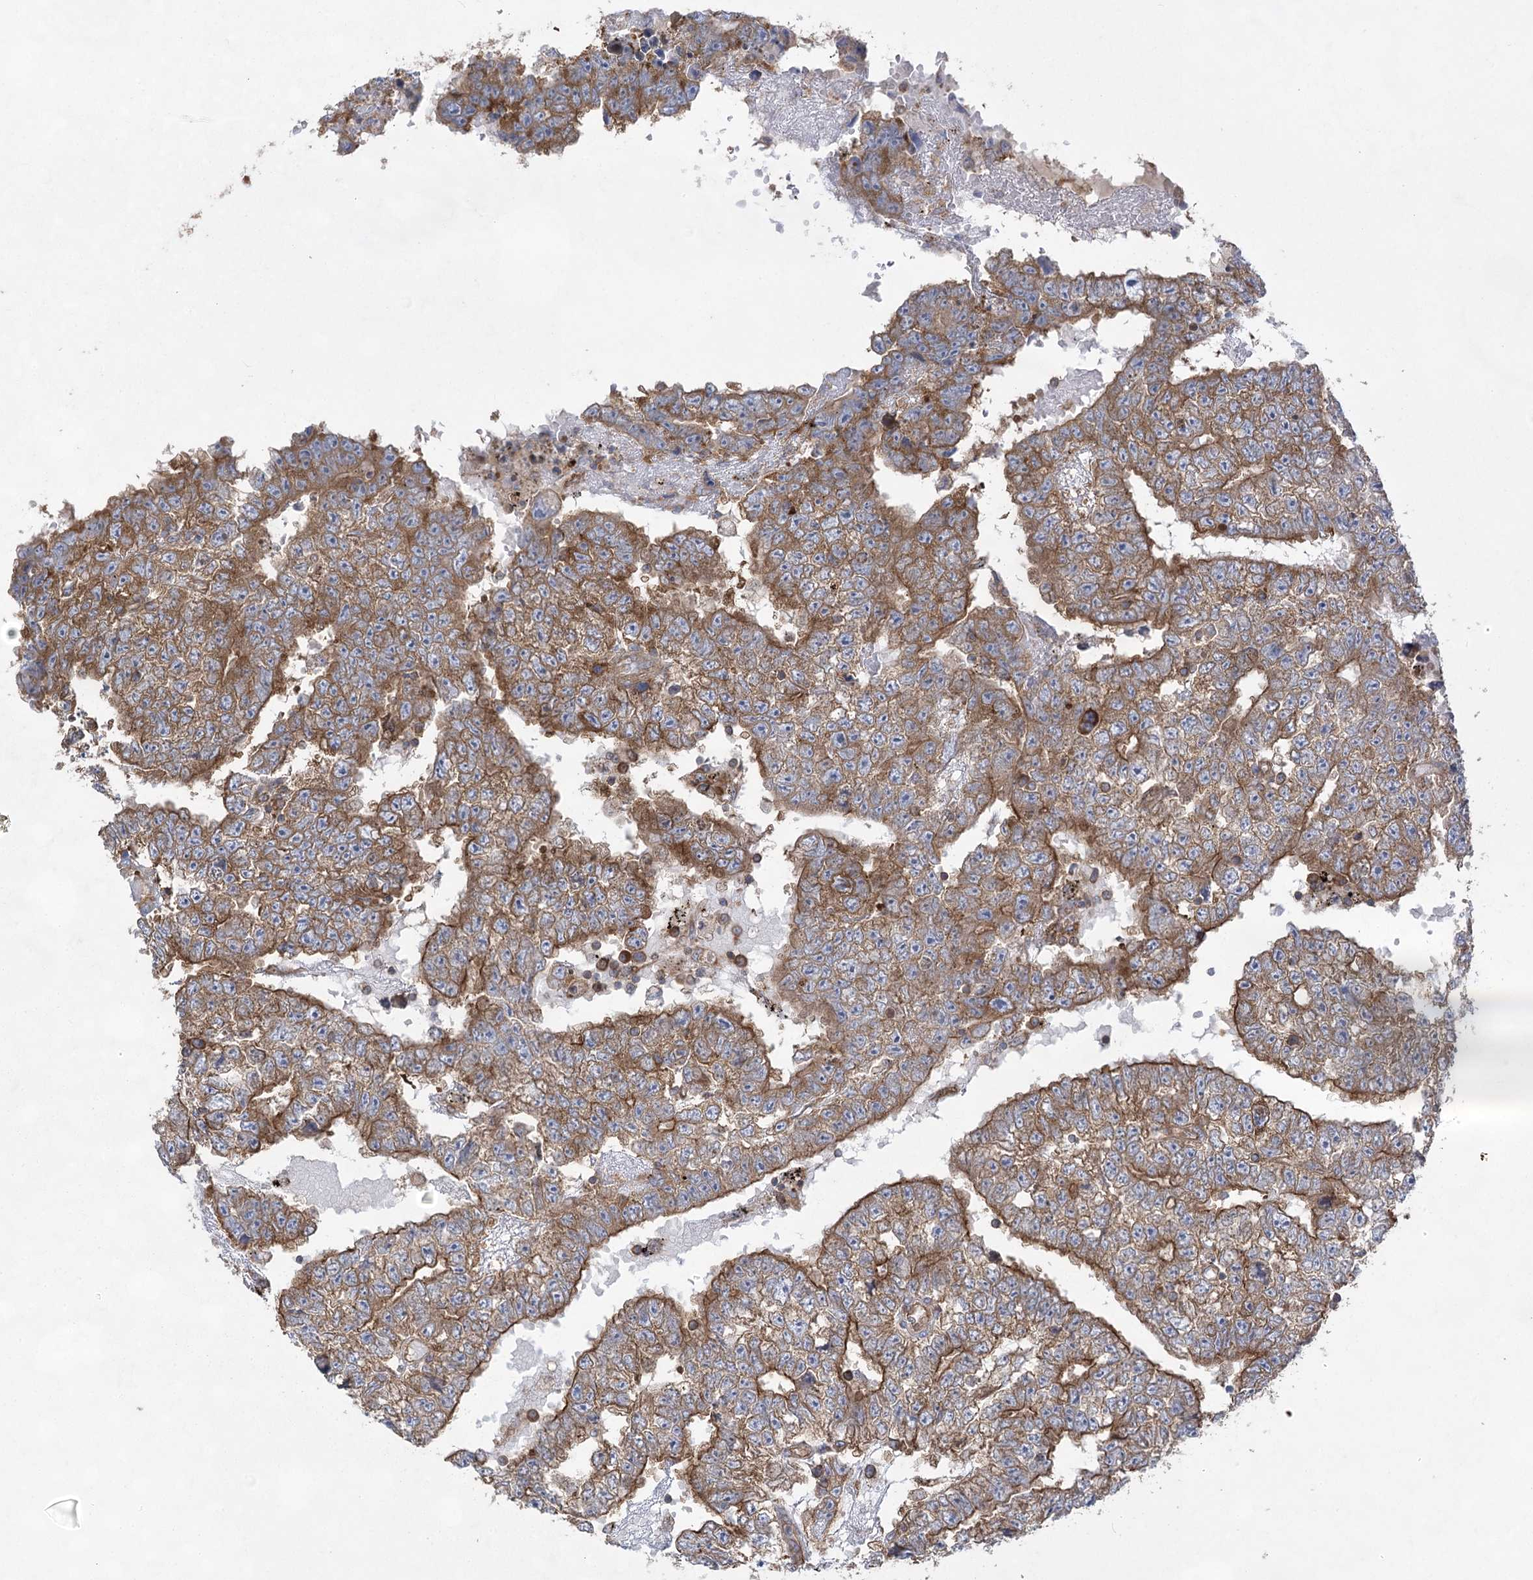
{"staining": {"intensity": "moderate", "quantity": ">75%", "location": "cytoplasmic/membranous"}, "tissue": "testis cancer", "cell_type": "Tumor cells", "image_type": "cancer", "snomed": [{"axis": "morphology", "description": "Carcinoma, Embryonal, NOS"}, {"axis": "topography", "description": "Testis"}], "caption": "Tumor cells show medium levels of moderate cytoplasmic/membranous expression in approximately >75% of cells in human testis cancer.", "gene": "EIF3A", "patient": {"sex": "male", "age": 25}}